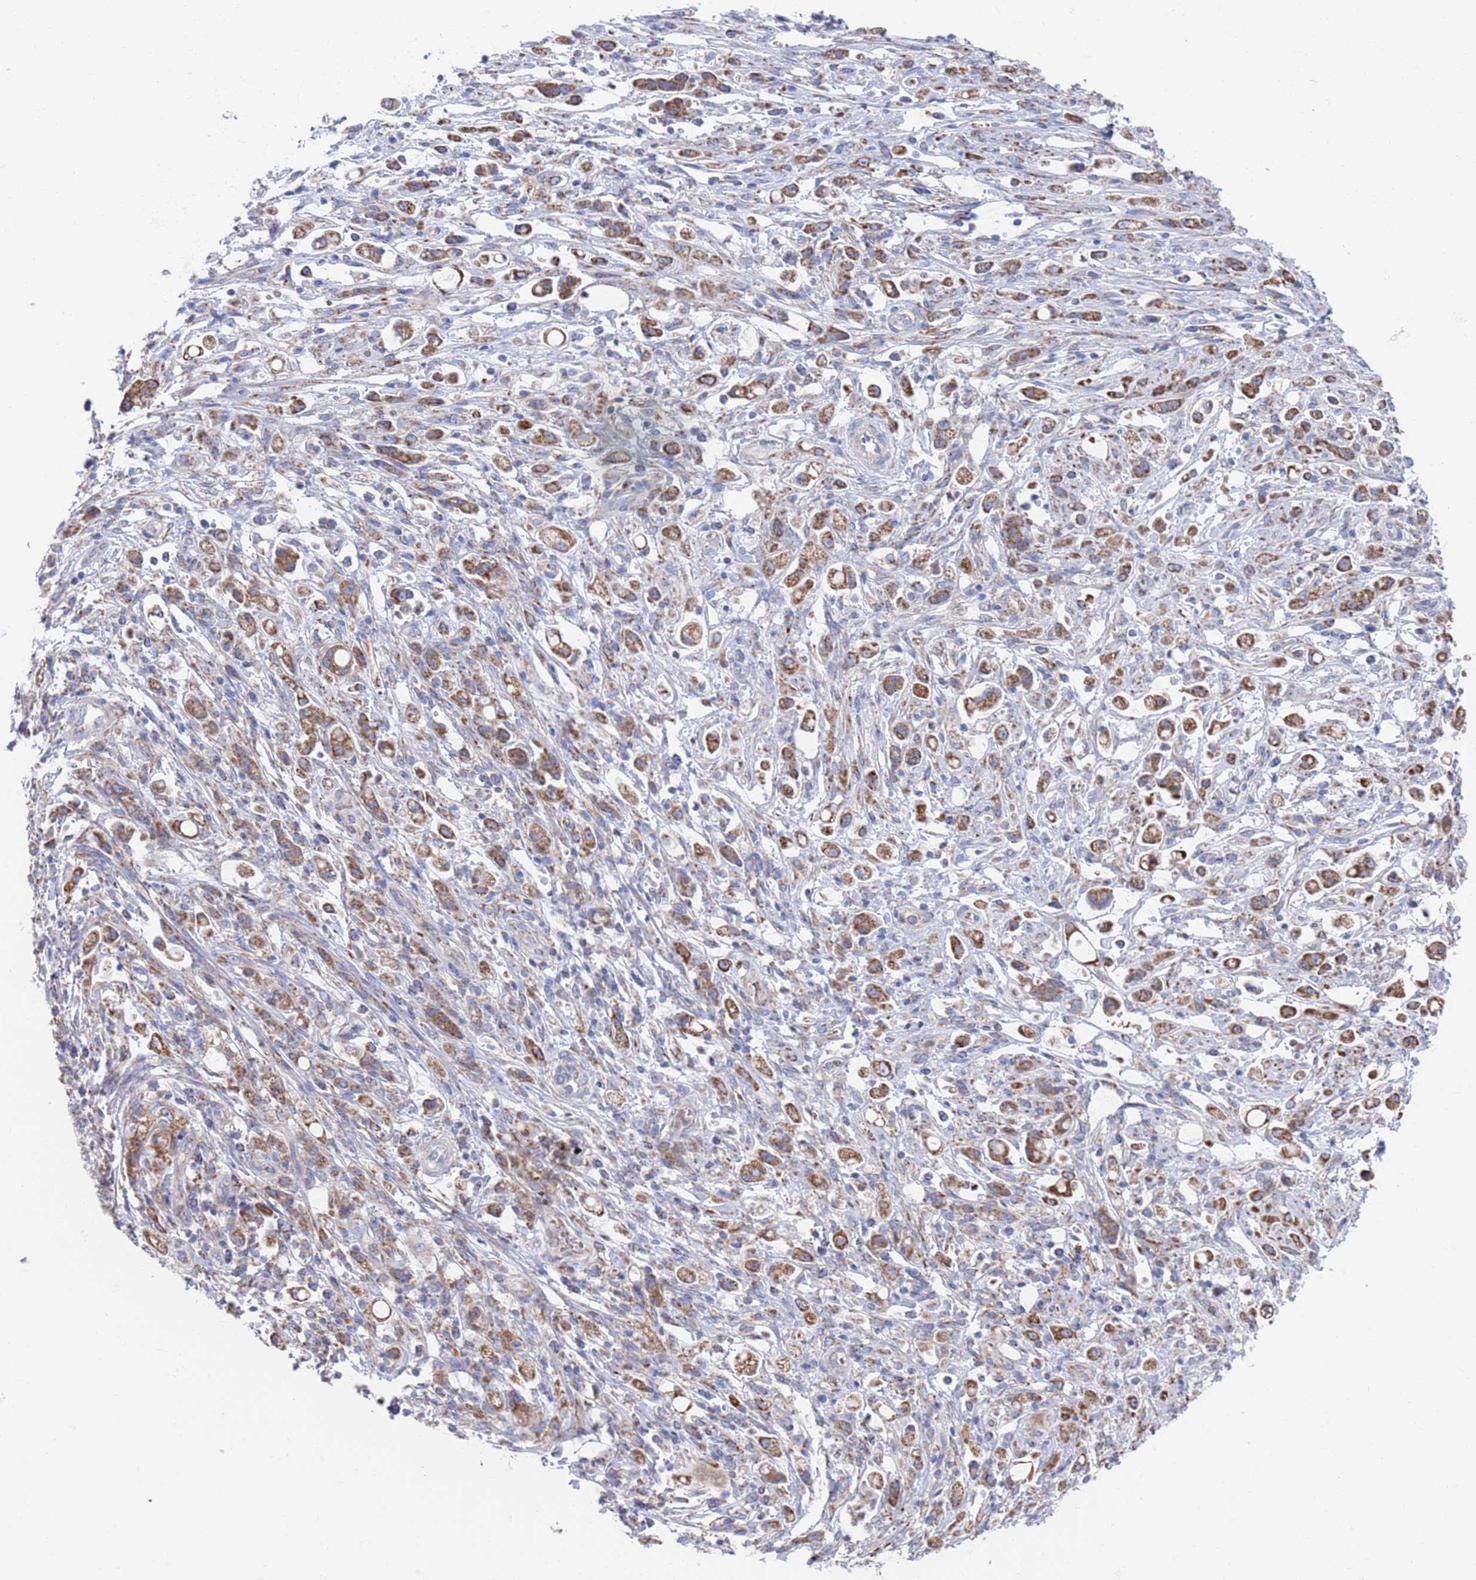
{"staining": {"intensity": "moderate", "quantity": ">75%", "location": "cytoplasmic/membranous"}, "tissue": "stomach cancer", "cell_type": "Tumor cells", "image_type": "cancer", "snomed": [{"axis": "morphology", "description": "Adenocarcinoma, NOS"}, {"axis": "topography", "description": "Stomach"}], "caption": "Human adenocarcinoma (stomach) stained with a brown dye reveals moderate cytoplasmic/membranous positive expression in about >75% of tumor cells.", "gene": "CHCHD6", "patient": {"sex": "female", "age": 60}}